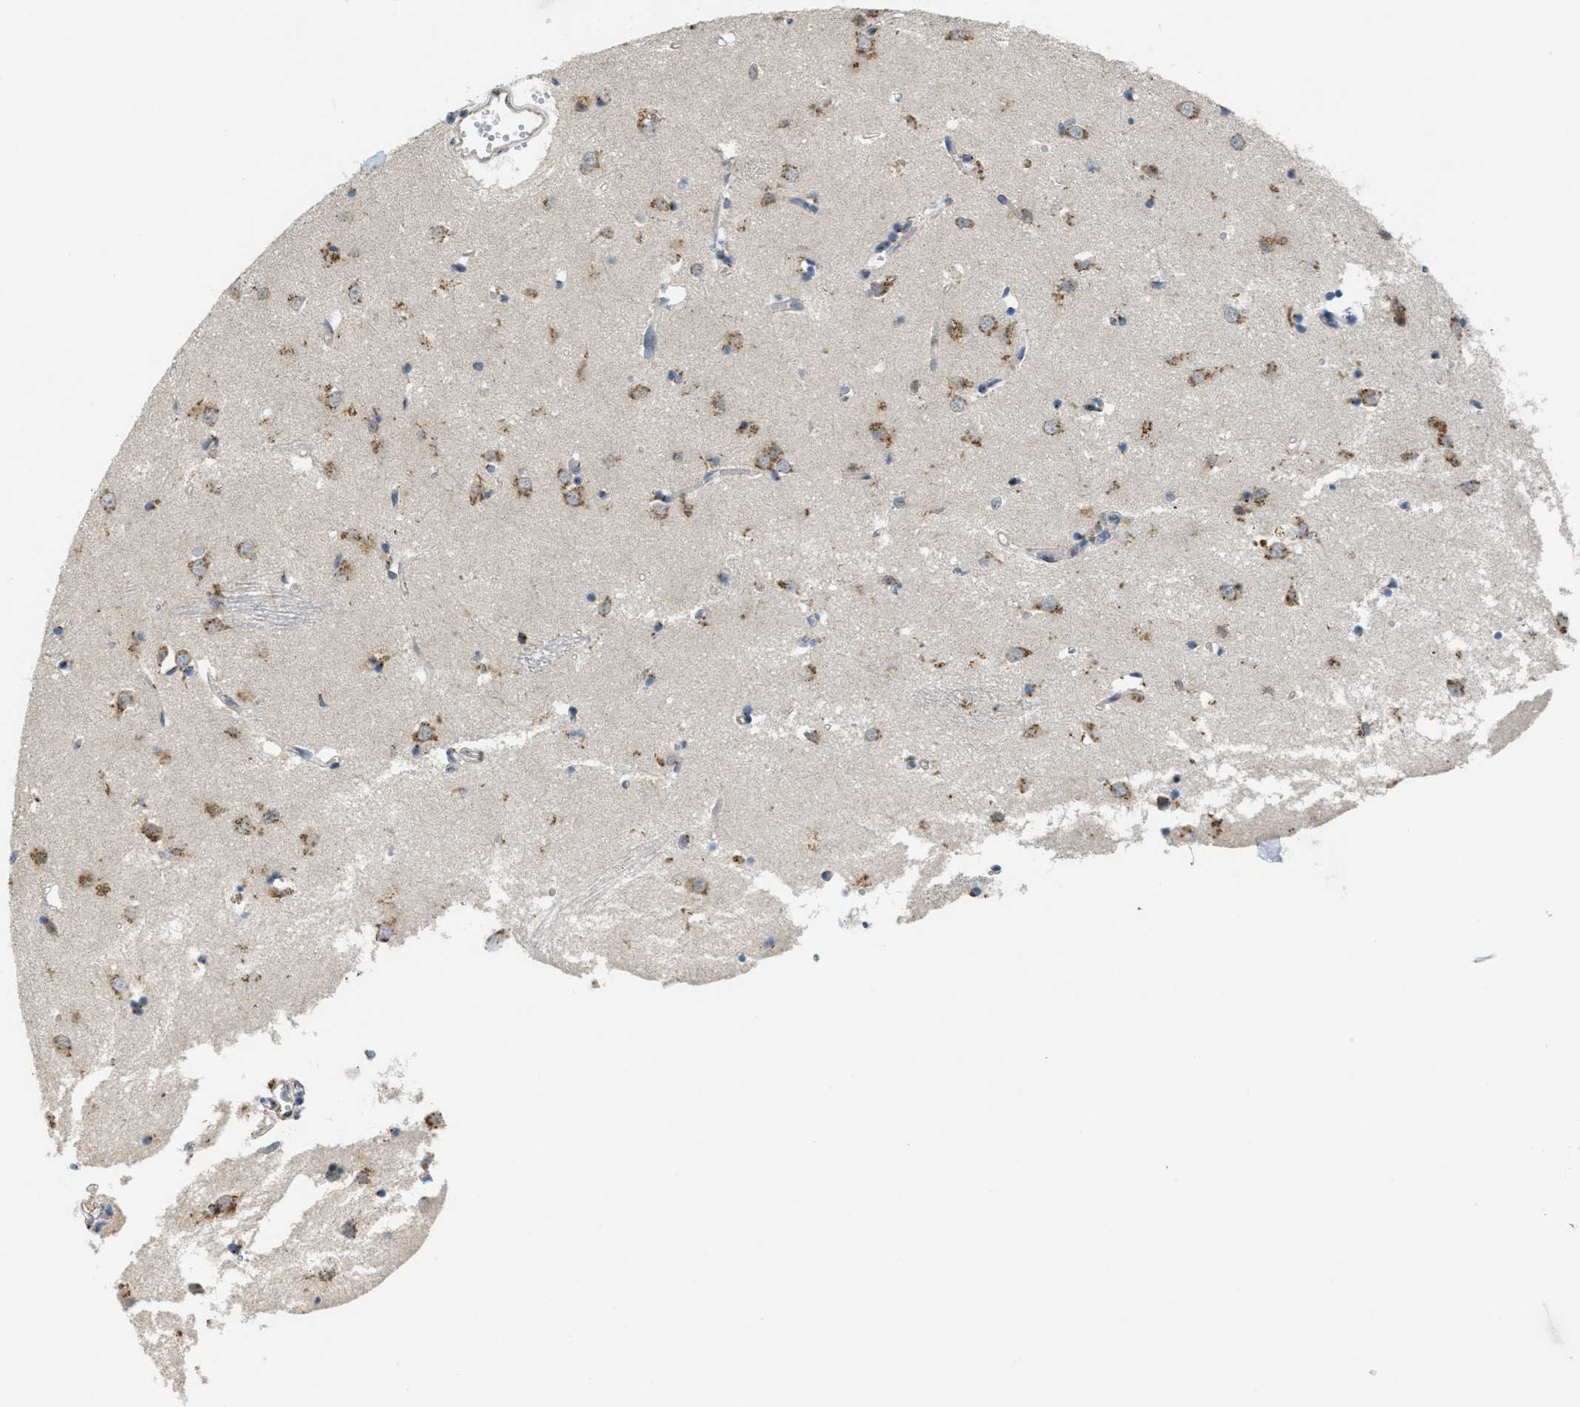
{"staining": {"intensity": "strong", "quantity": "25%-75%", "location": "cytoplasmic/membranous"}, "tissue": "caudate", "cell_type": "Glial cells", "image_type": "normal", "snomed": [{"axis": "morphology", "description": "Normal tissue, NOS"}, {"axis": "topography", "description": "Lateral ventricle wall"}], "caption": "Protein expression analysis of unremarkable human caudate reveals strong cytoplasmic/membranous expression in approximately 25%-75% of glial cells.", "gene": "ZFPL1", "patient": {"sex": "female", "age": 19}}